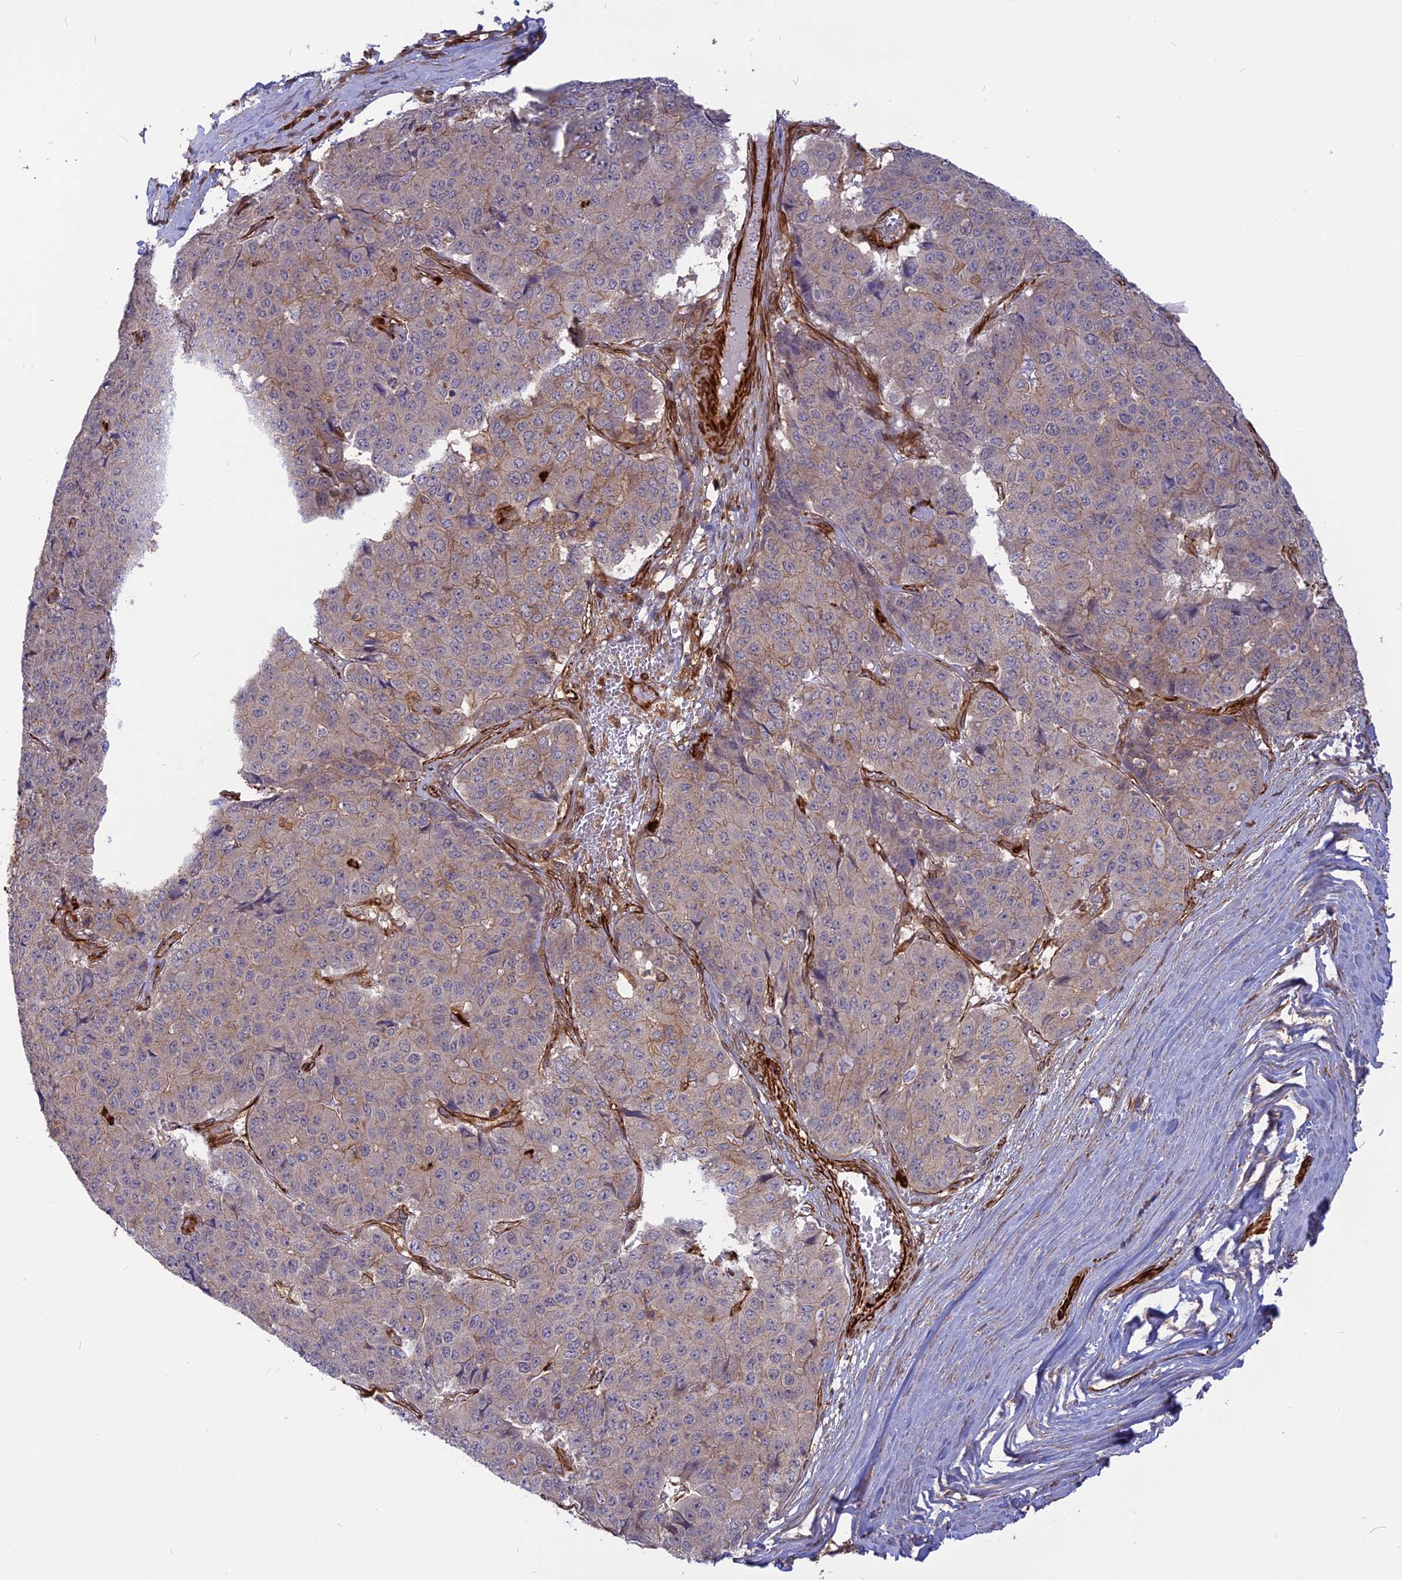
{"staining": {"intensity": "weak", "quantity": "<25%", "location": "cytoplasmic/membranous"}, "tissue": "pancreatic cancer", "cell_type": "Tumor cells", "image_type": "cancer", "snomed": [{"axis": "morphology", "description": "Adenocarcinoma, NOS"}, {"axis": "topography", "description": "Pancreas"}], "caption": "IHC of adenocarcinoma (pancreatic) shows no positivity in tumor cells. (Brightfield microscopy of DAB immunohistochemistry at high magnification).", "gene": "PHLDB3", "patient": {"sex": "male", "age": 50}}